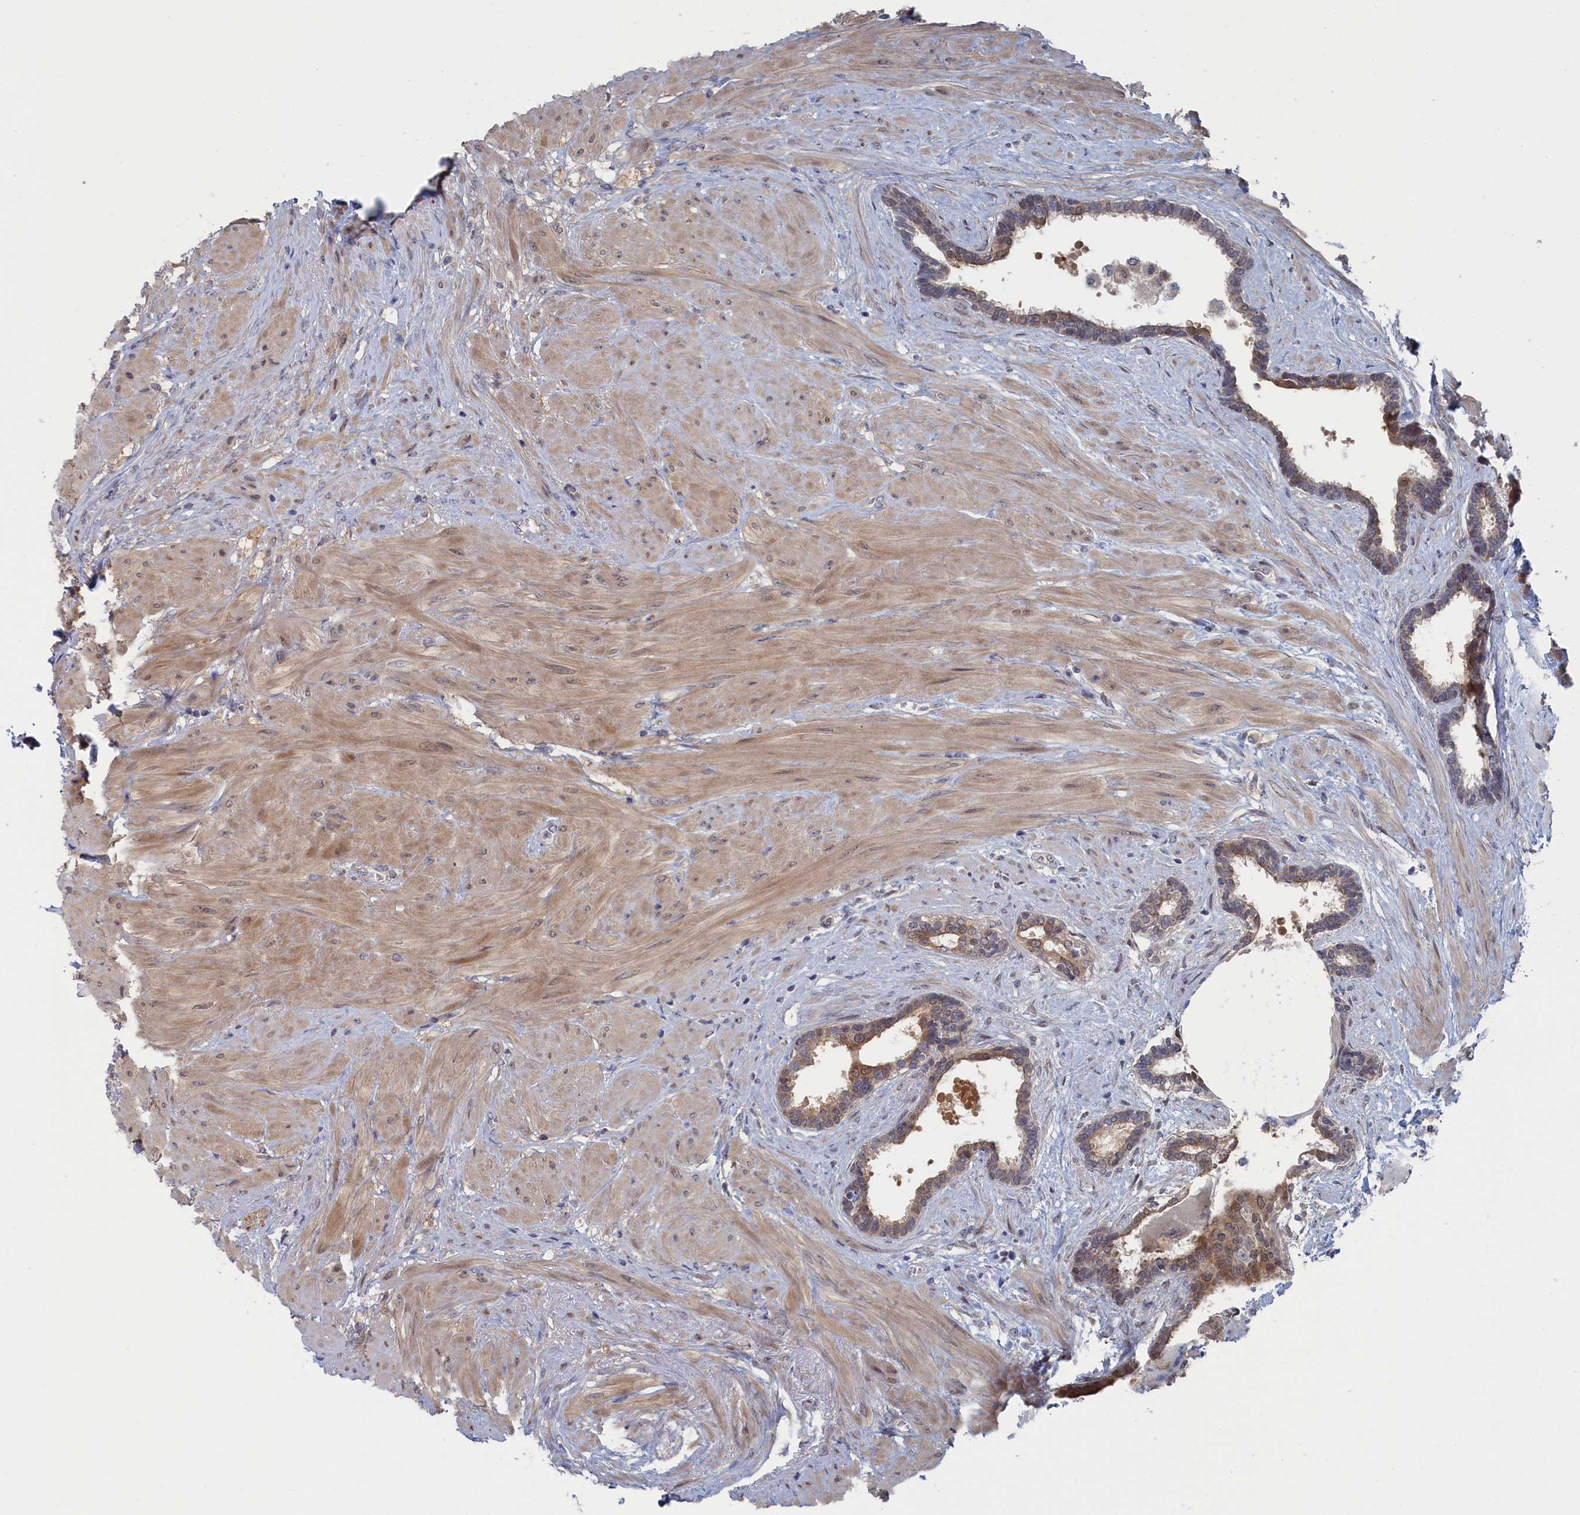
{"staining": {"intensity": "moderate", "quantity": "25%-75%", "location": "cytoplasmic/membranous,nuclear"}, "tissue": "prostate", "cell_type": "Glandular cells", "image_type": "normal", "snomed": [{"axis": "morphology", "description": "Normal tissue, NOS"}, {"axis": "topography", "description": "Prostate"}], "caption": "Prostate stained for a protein (brown) shows moderate cytoplasmic/membranous,nuclear positive staining in approximately 25%-75% of glandular cells.", "gene": "IRGQ", "patient": {"sex": "male", "age": 48}}